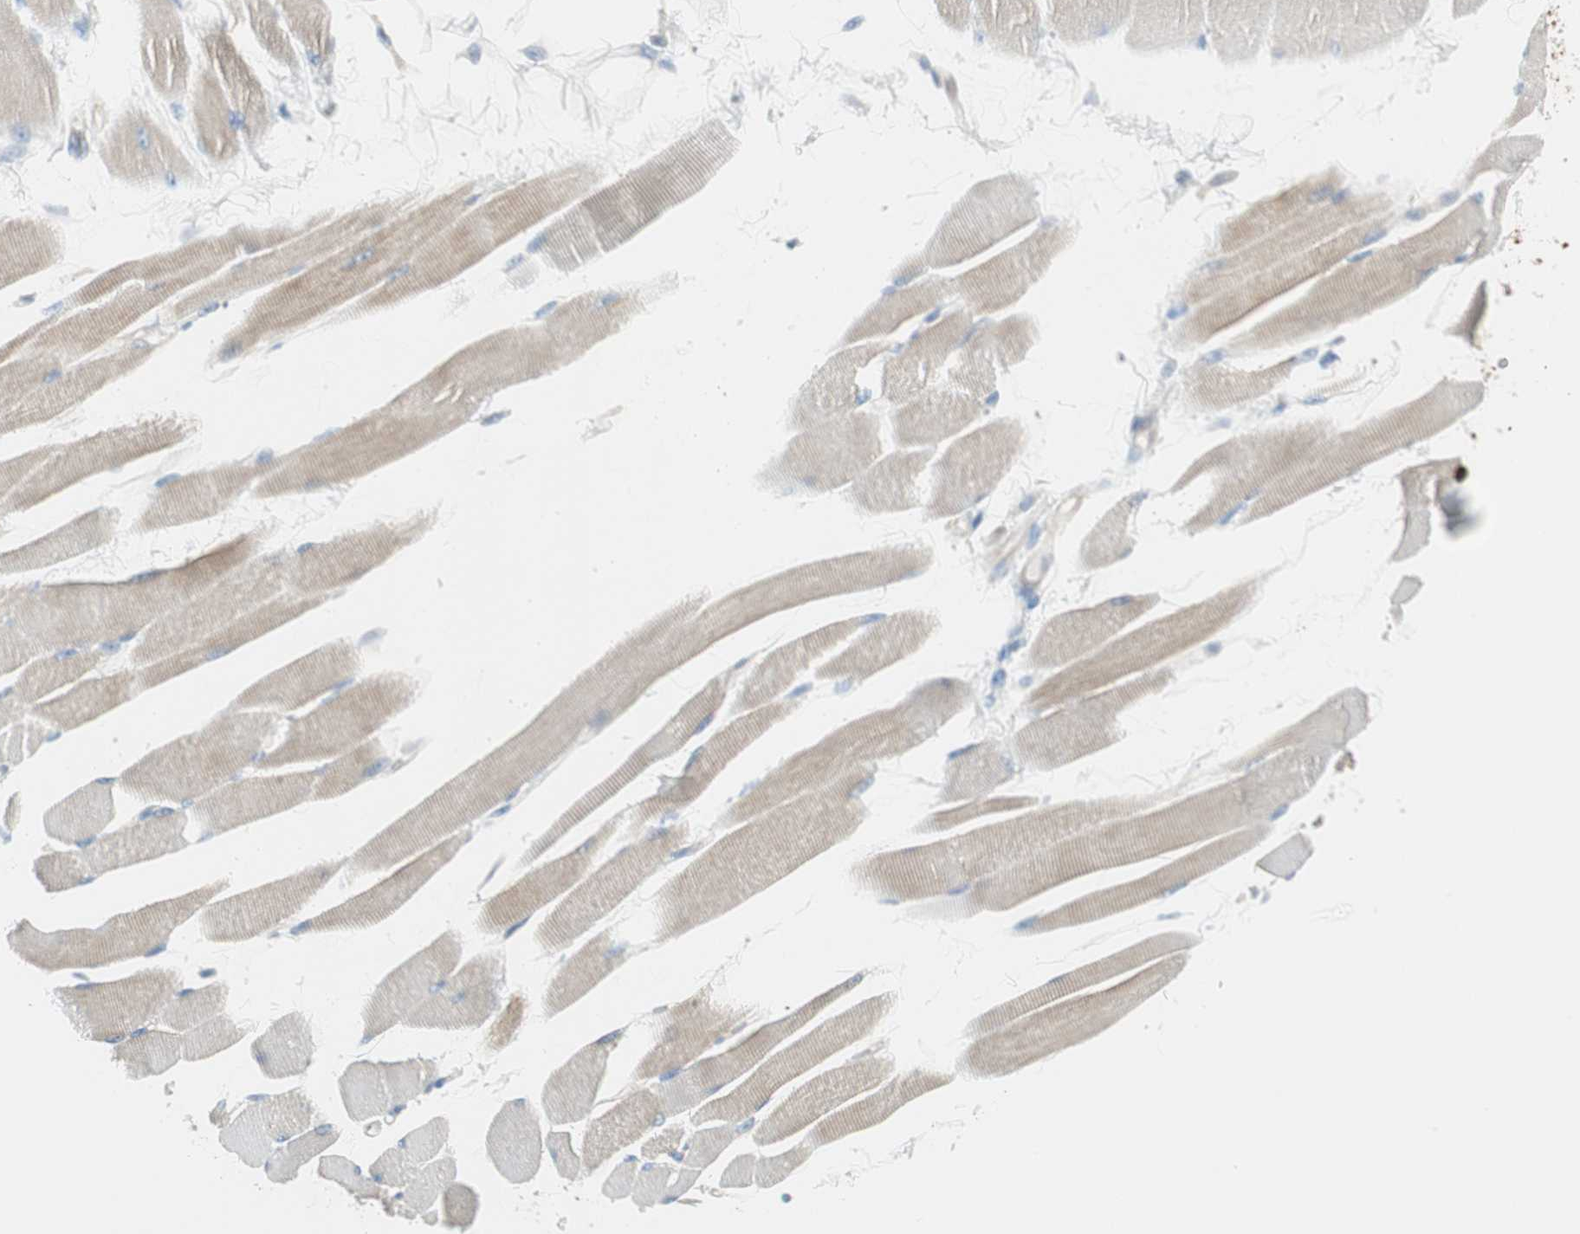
{"staining": {"intensity": "weak", "quantity": "25%-75%", "location": "cytoplasmic/membranous"}, "tissue": "skeletal muscle", "cell_type": "Myocytes", "image_type": "normal", "snomed": [{"axis": "morphology", "description": "Normal tissue, NOS"}, {"axis": "topography", "description": "Skeletal muscle"}, {"axis": "topography", "description": "Peripheral nerve tissue"}], "caption": "The photomicrograph reveals staining of unremarkable skeletal muscle, revealing weak cytoplasmic/membranous protein expression (brown color) within myocytes. Immunohistochemistry stains the protein of interest in brown and the nuclei are stained blue.", "gene": "CDK3", "patient": {"sex": "female", "age": 84}}